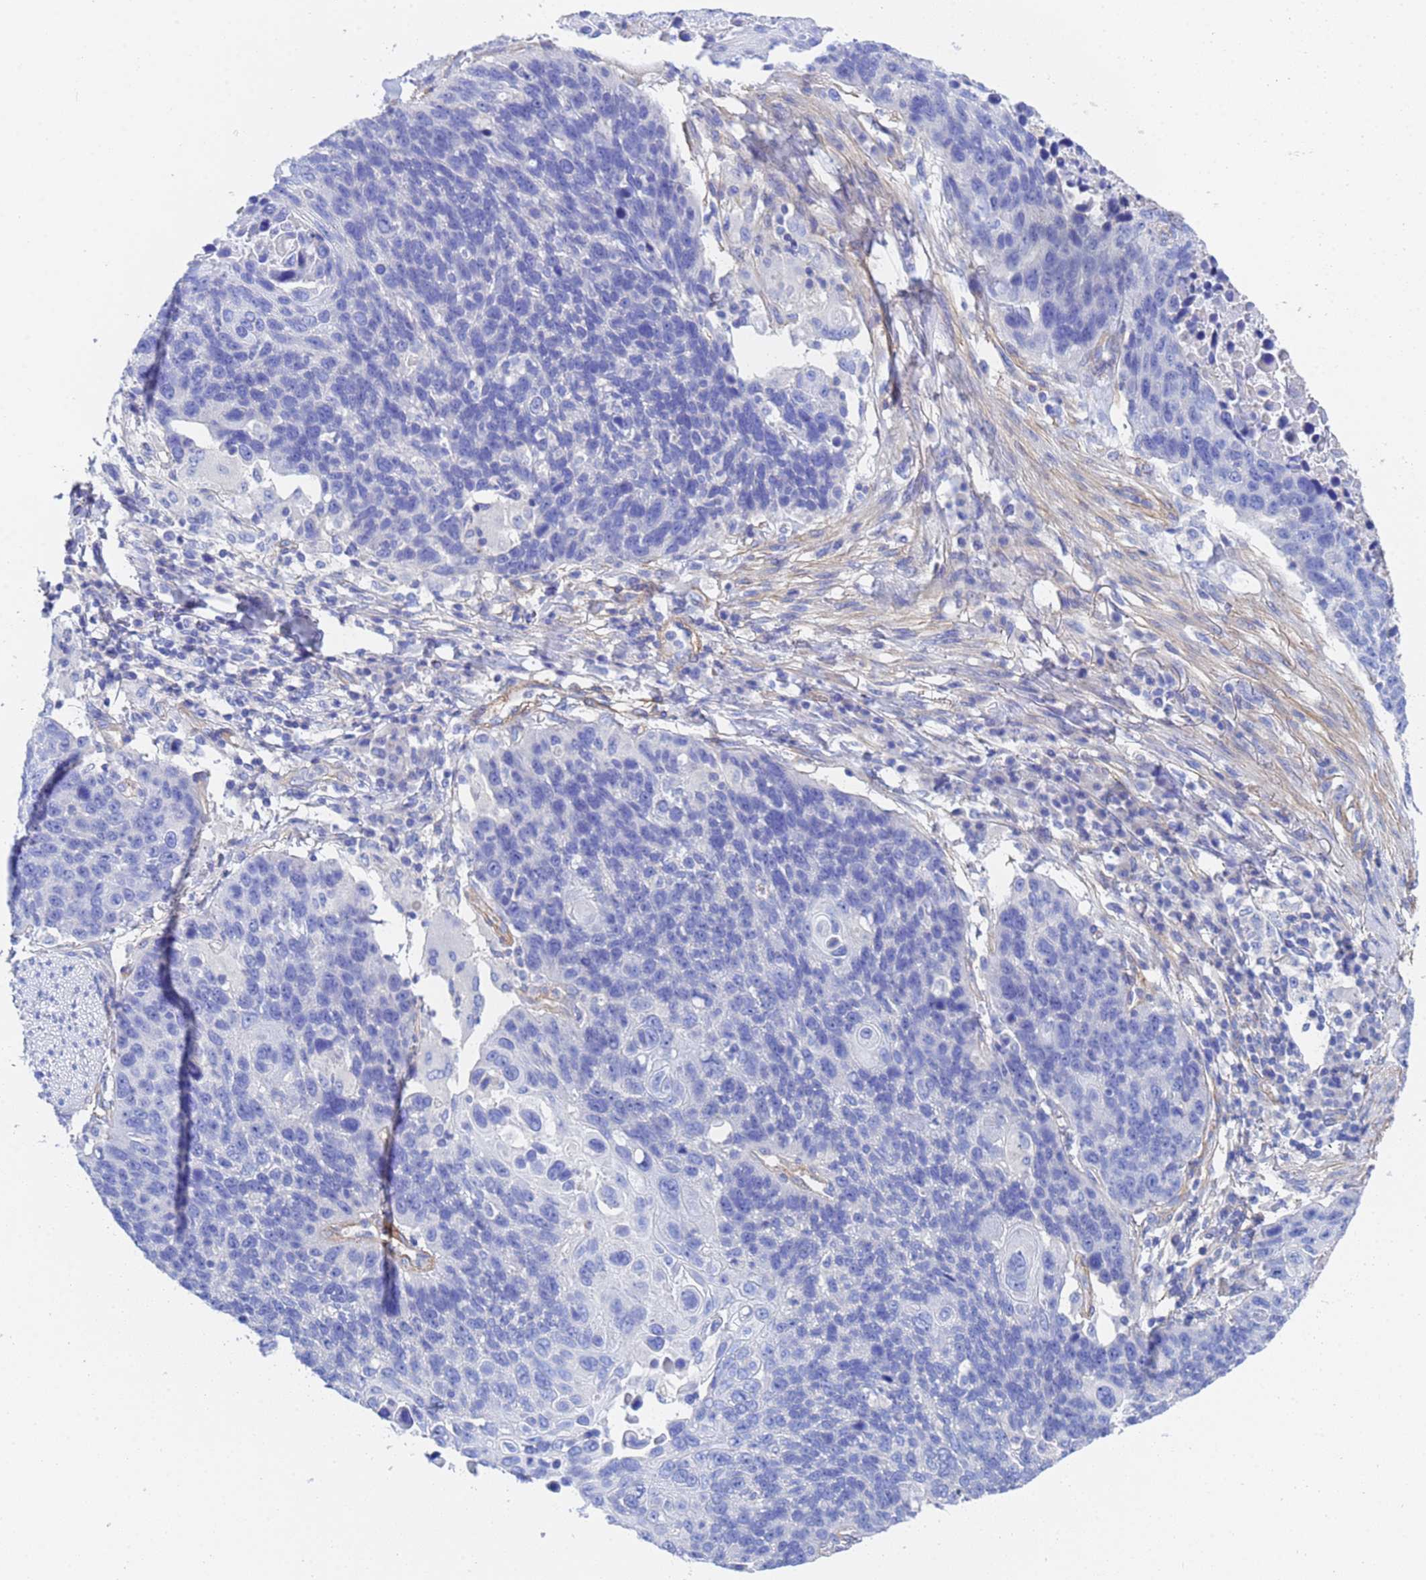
{"staining": {"intensity": "negative", "quantity": "none", "location": "none"}, "tissue": "lung cancer", "cell_type": "Tumor cells", "image_type": "cancer", "snomed": [{"axis": "morphology", "description": "Normal tissue, NOS"}, {"axis": "morphology", "description": "Squamous cell carcinoma, NOS"}, {"axis": "topography", "description": "Lymph node"}, {"axis": "topography", "description": "Lung"}], "caption": "This micrograph is of lung cancer (squamous cell carcinoma) stained with immunohistochemistry to label a protein in brown with the nuclei are counter-stained blue. There is no positivity in tumor cells. (DAB immunohistochemistry (IHC) with hematoxylin counter stain).", "gene": "CST4", "patient": {"sex": "male", "age": 66}}